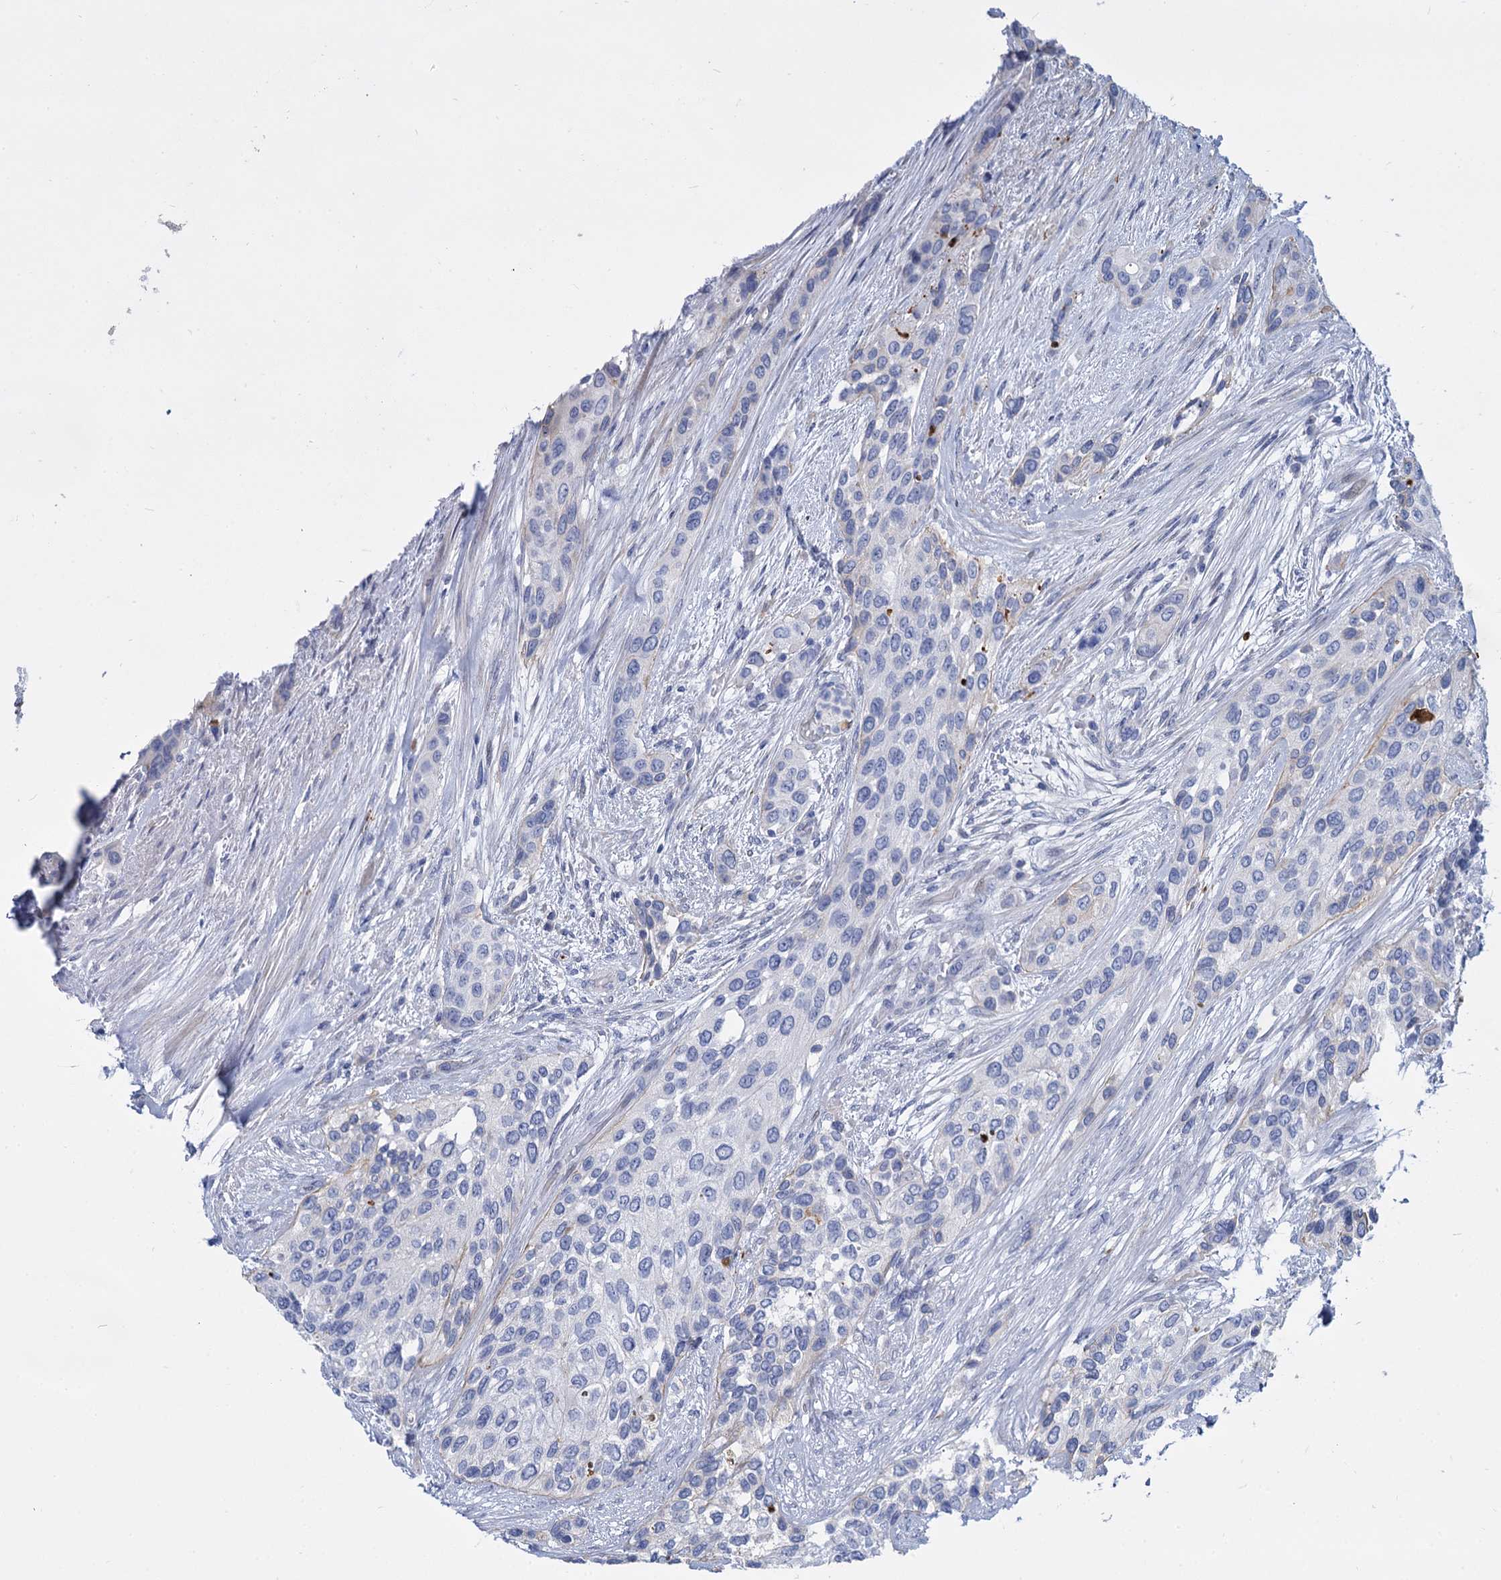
{"staining": {"intensity": "negative", "quantity": "none", "location": "none"}, "tissue": "urothelial cancer", "cell_type": "Tumor cells", "image_type": "cancer", "snomed": [{"axis": "morphology", "description": "Normal tissue, NOS"}, {"axis": "morphology", "description": "Urothelial carcinoma, High grade"}, {"axis": "topography", "description": "Vascular tissue"}, {"axis": "topography", "description": "Urinary bladder"}], "caption": "High-grade urothelial carcinoma was stained to show a protein in brown. There is no significant staining in tumor cells. The staining was performed using DAB to visualize the protein expression in brown, while the nuclei were stained in blue with hematoxylin (Magnification: 20x).", "gene": "TRIM77", "patient": {"sex": "female", "age": 56}}